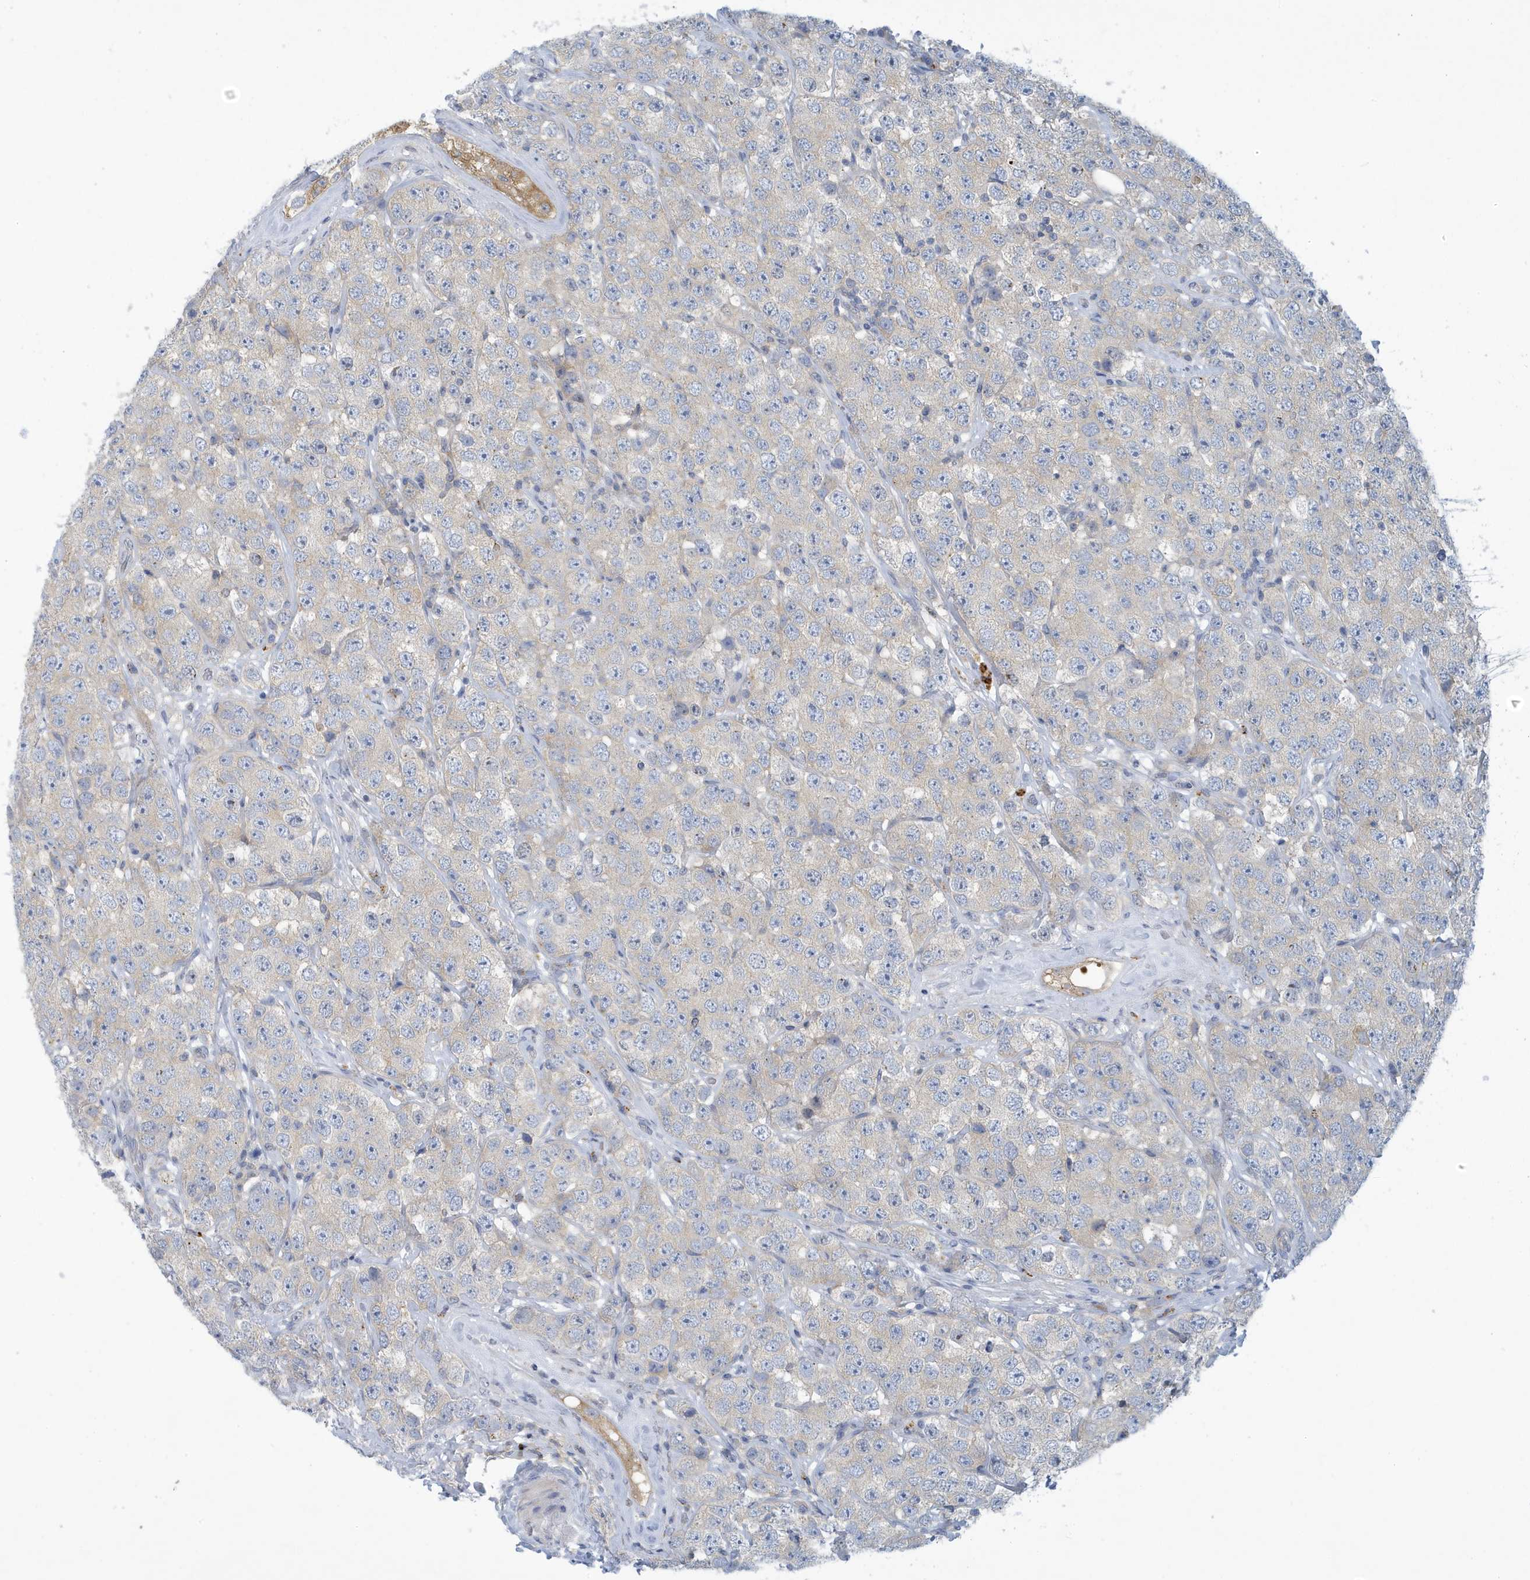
{"staining": {"intensity": "negative", "quantity": "none", "location": "none"}, "tissue": "testis cancer", "cell_type": "Tumor cells", "image_type": "cancer", "snomed": [{"axis": "morphology", "description": "Seminoma, NOS"}, {"axis": "topography", "description": "Testis"}], "caption": "High power microscopy micrograph of an immunohistochemistry image of seminoma (testis), revealing no significant positivity in tumor cells.", "gene": "VTA1", "patient": {"sex": "male", "age": 28}}